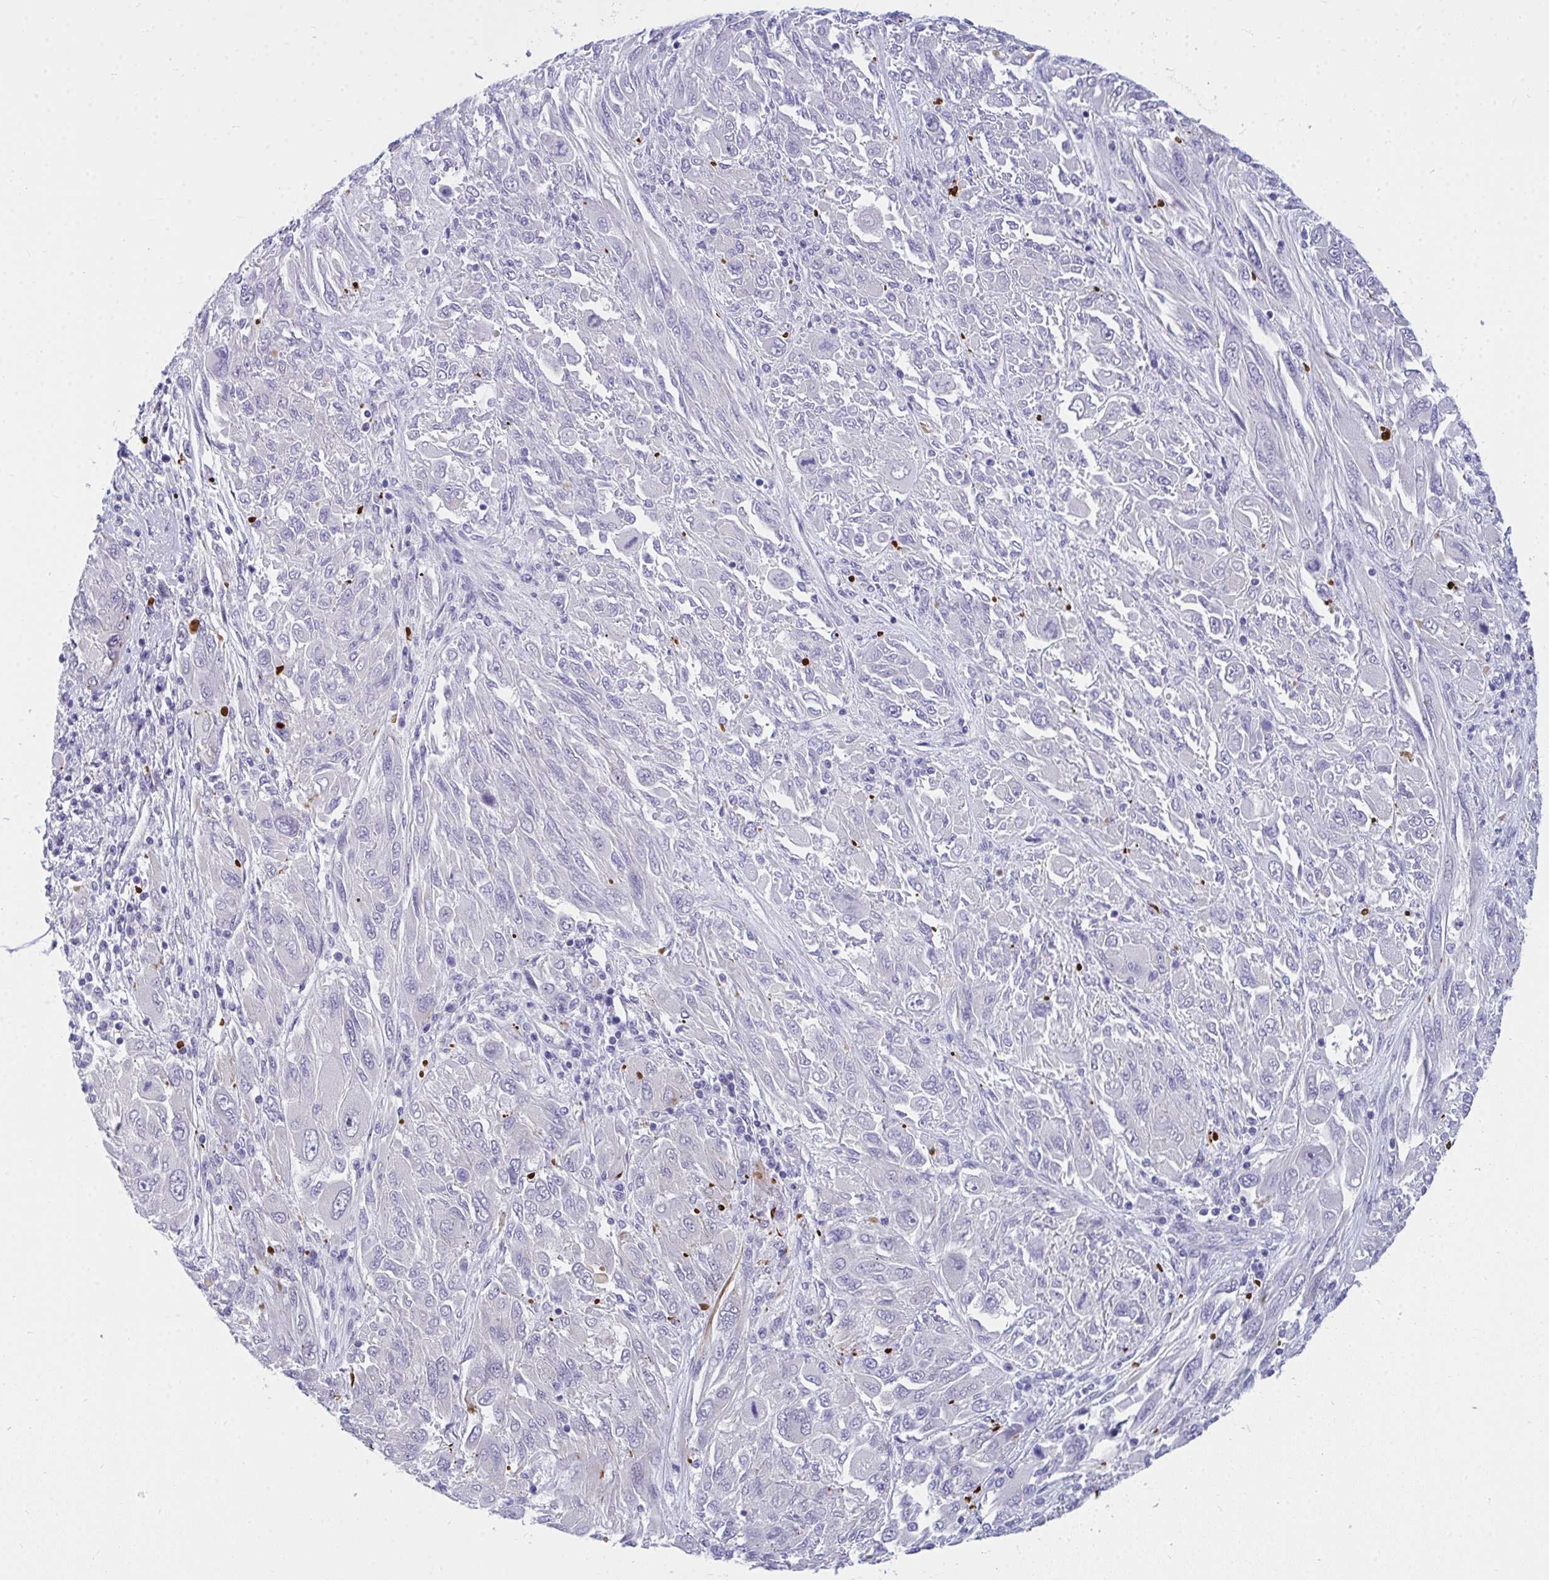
{"staining": {"intensity": "negative", "quantity": "none", "location": "none"}, "tissue": "melanoma", "cell_type": "Tumor cells", "image_type": "cancer", "snomed": [{"axis": "morphology", "description": "Malignant melanoma, NOS"}, {"axis": "topography", "description": "Skin"}], "caption": "This histopathology image is of malignant melanoma stained with immunohistochemistry to label a protein in brown with the nuclei are counter-stained blue. There is no expression in tumor cells. (DAB (3,3'-diaminobenzidine) IHC, high magnification).", "gene": "TSBP1", "patient": {"sex": "female", "age": 91}}